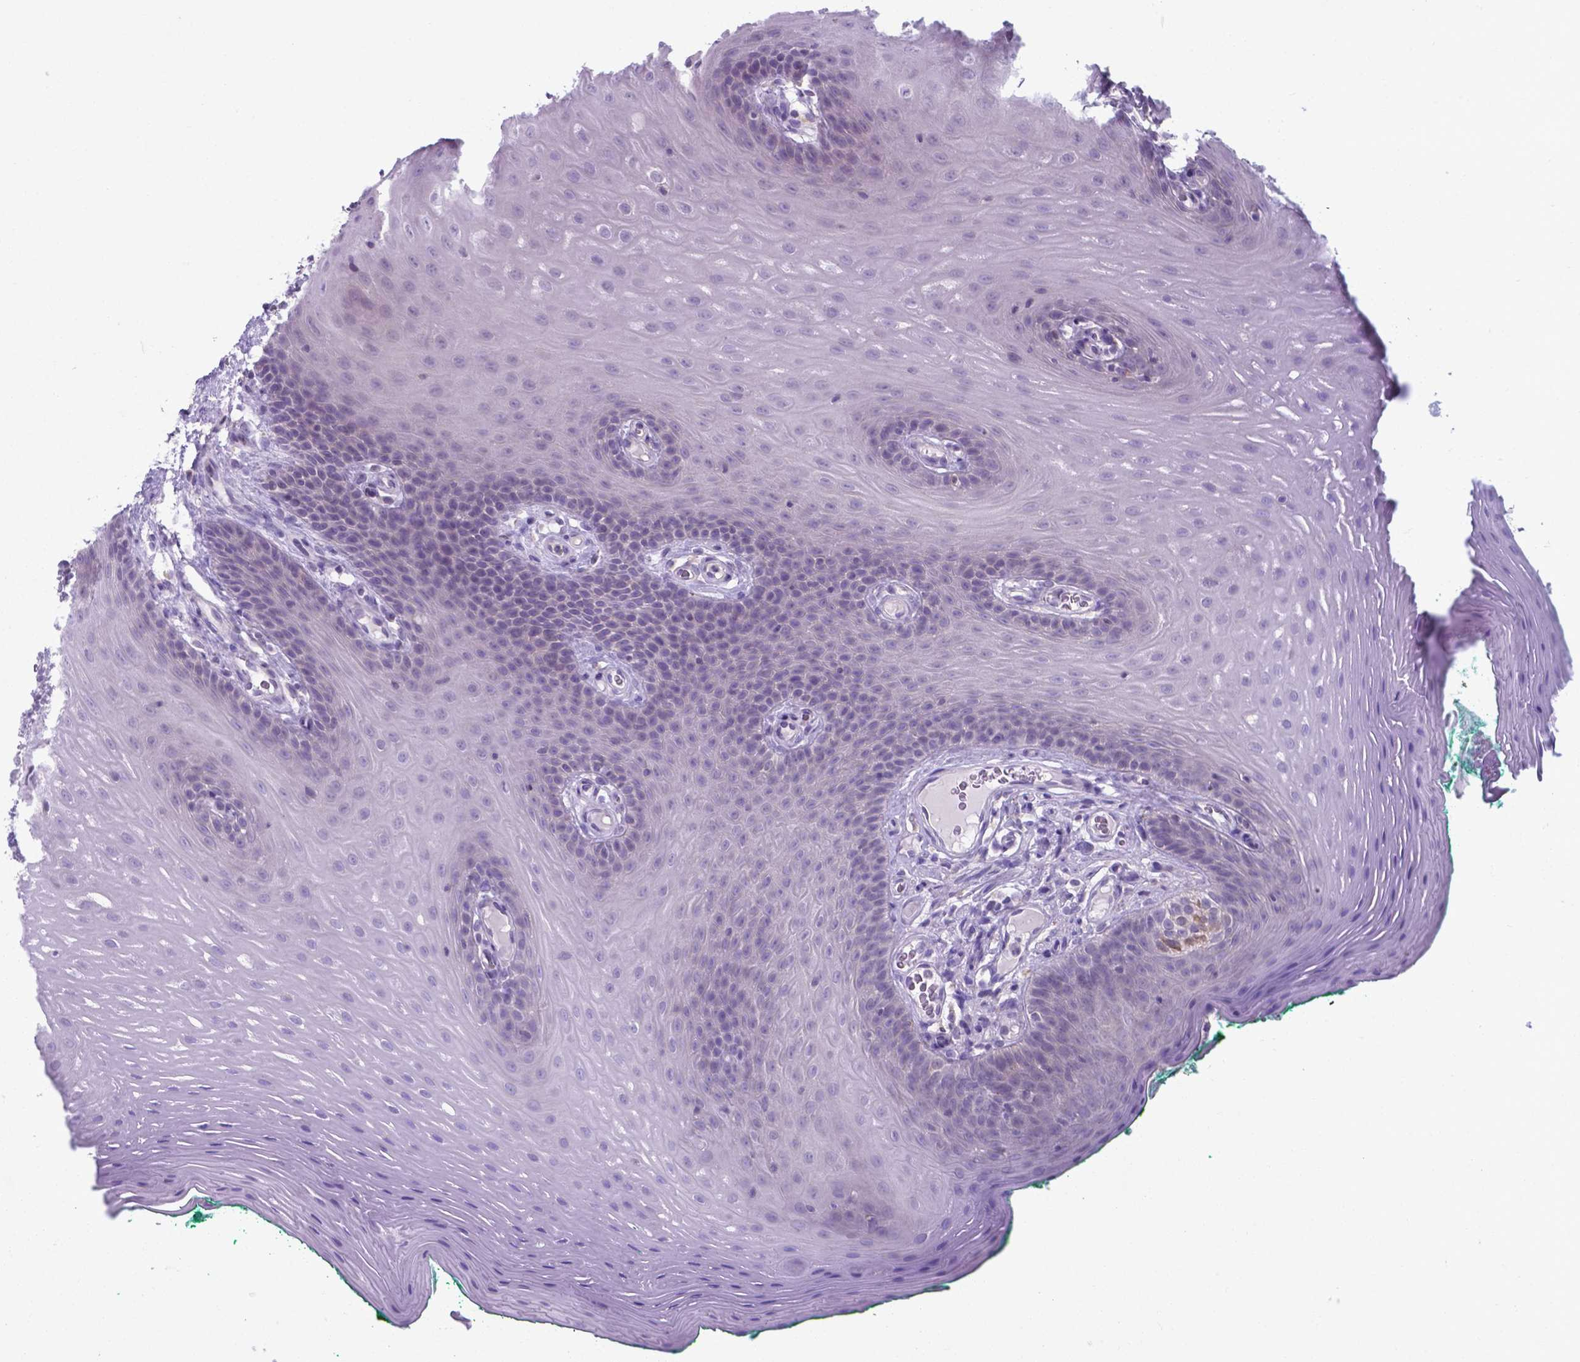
{"staining": {"intensity": "negative", "quantity": "none", "location": "none"}, "tissue": "oral mucosa", "cell_type": "Squamous epithelial cells", "image_type": "normal", "snomed": [{"axis": "morphology", "description": "Normal tissue, NOS"}, {"axis": "morphology", "description": "Squamous cell carcinoma, NOS"}, {"axis": "topography", "description": "Oral tissue"}, {"axis": "topography", "description": "Head-Neck"}], "caption": "Immunohistochemistry micrograph of benign oral mucosa stained for a protein (brown), which shows no expression in squamous epithelial cells. The staining is performed using DAB (3,3'-diaminobenzidine) brown chromogen with nuclei counter-stained in using hematoxylin.", "gene": "AP5B1", "patient": {"sex": "male", "age": 78}}